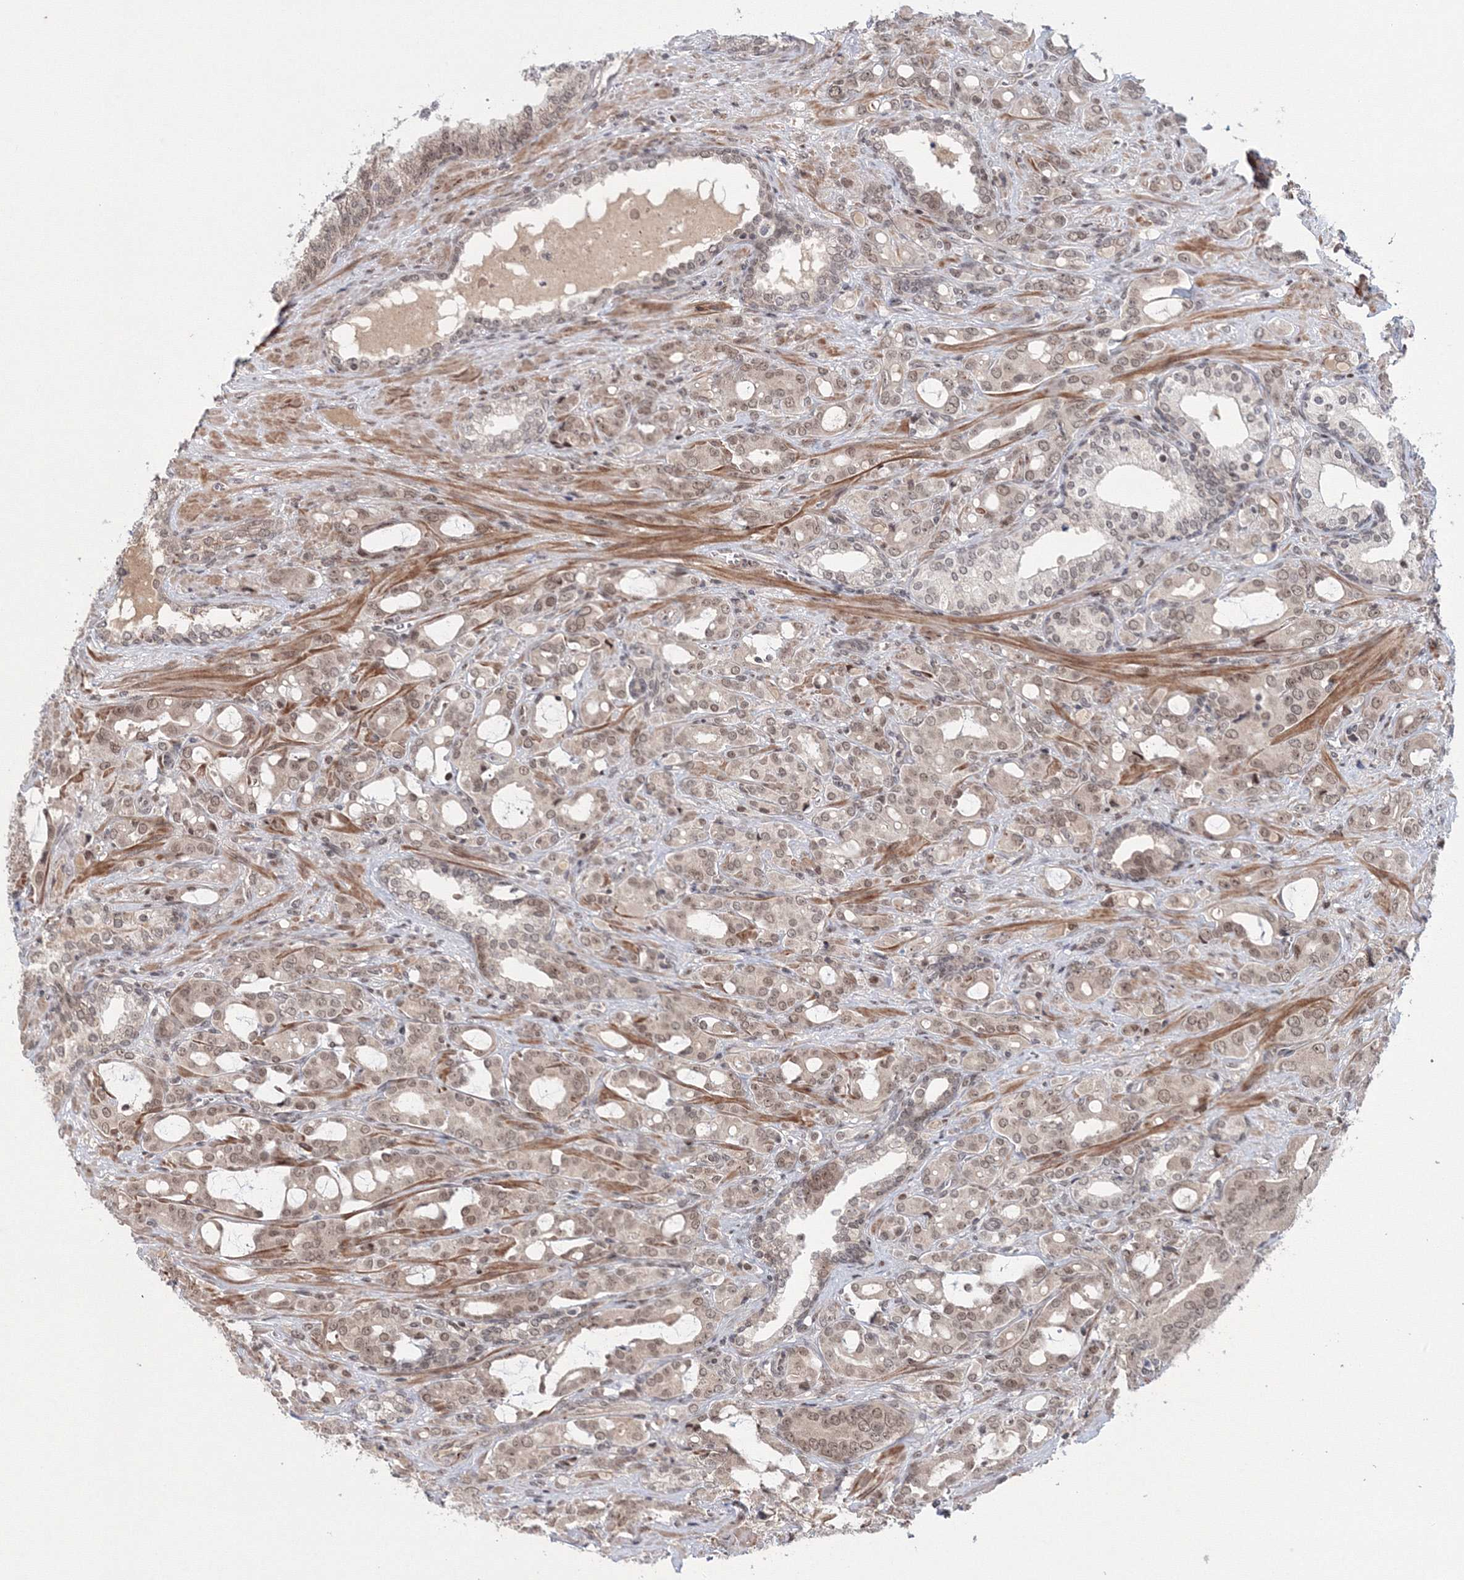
{"staining": {"intensity": "weak", "quantity": ">75%", "location": "nuclear"}, "tissue": "prostate cancer", "cell_type": "Tumor cells", "image_type": "cancer", "snomed": [{"axis": "morphology", "description": "Adenocarcinoma, High grade"}, {"axis": "topography", "description": "Prostate"}], "caption": "Immunohistochemistry (IHC) (DAB) staining of prostate cancer (high-grade adenocarcinoma) demonstrates weak nuclear protein expression in about >75% of tumor cells.", "gene": "NOA1", "patient": {"sex": "male", "age": 72}}